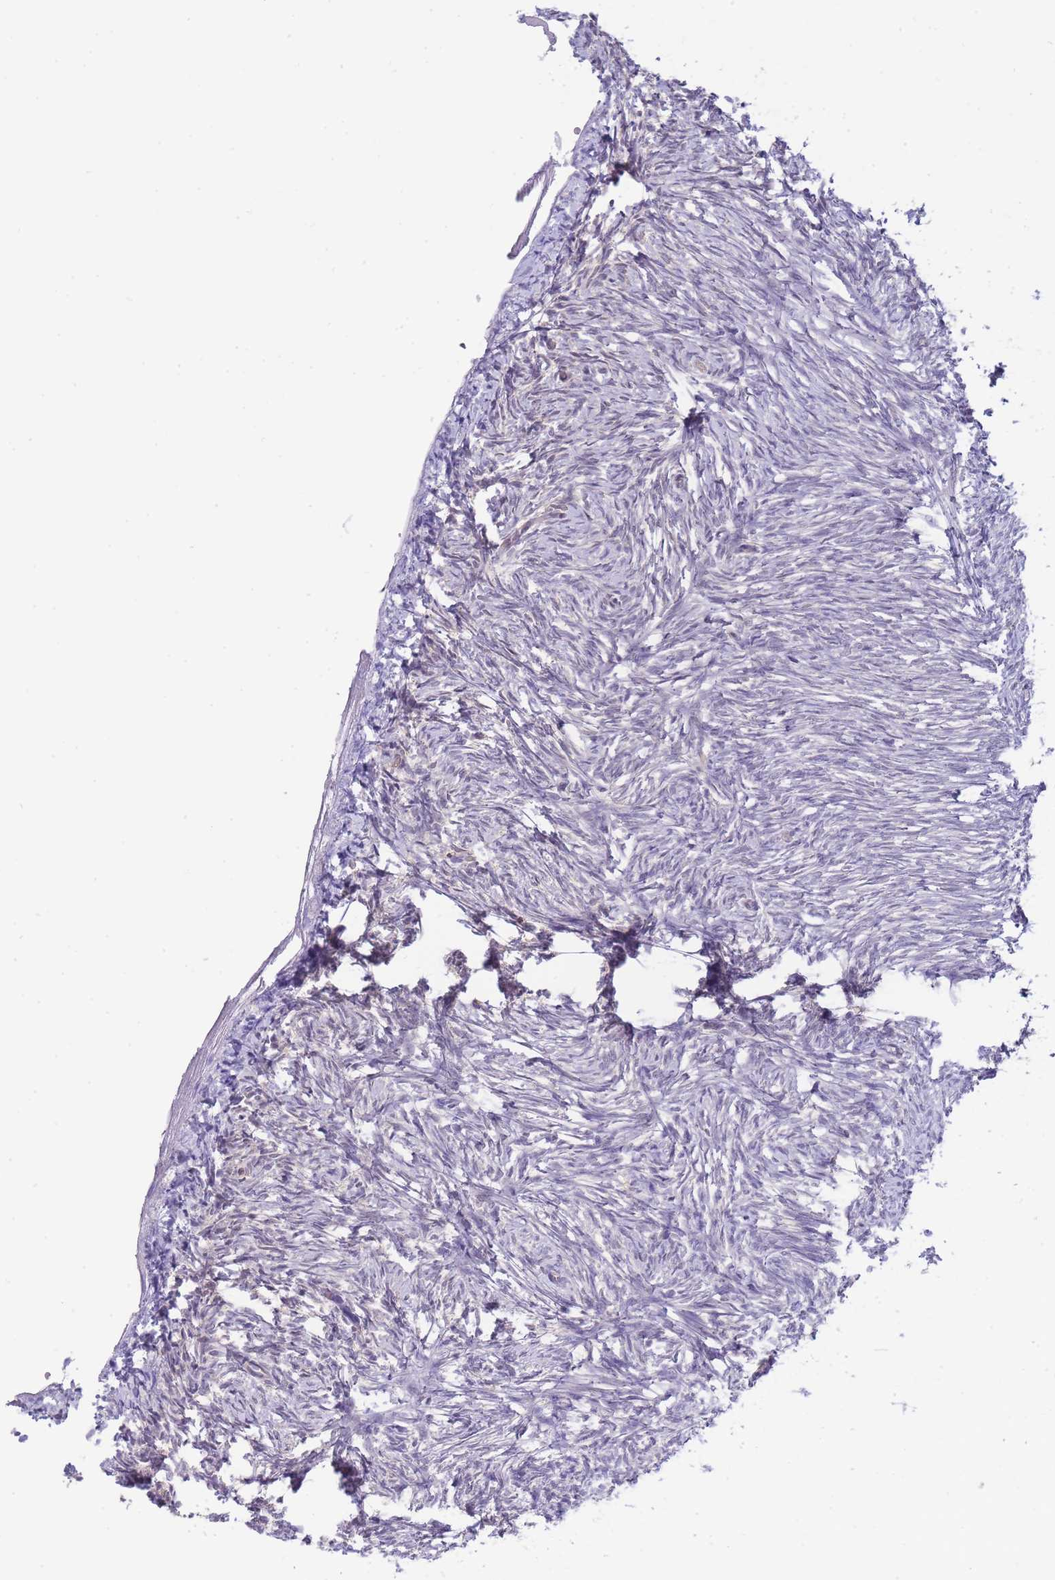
{"staining": {"intensity": "negative", "quantity": "none", "location": "none"}, "tissue": "ovary", "cell_type": "Ovarian stroma cells", "image_type": "normal", "snomed": [{"axis": "morphology", "description": "Normal tissue, NOS"}, {"axis": "topography", "description": "Ovary"}], "caption": "IHC photomicrograph of benign ovary: human ovary stained with DAB (3,3'-diaminobenzidine) shows no significant protein positivity in ovarian stroma cells.", "gene": "C19orf25", "patient": {"sex": "female", "age": 51}}